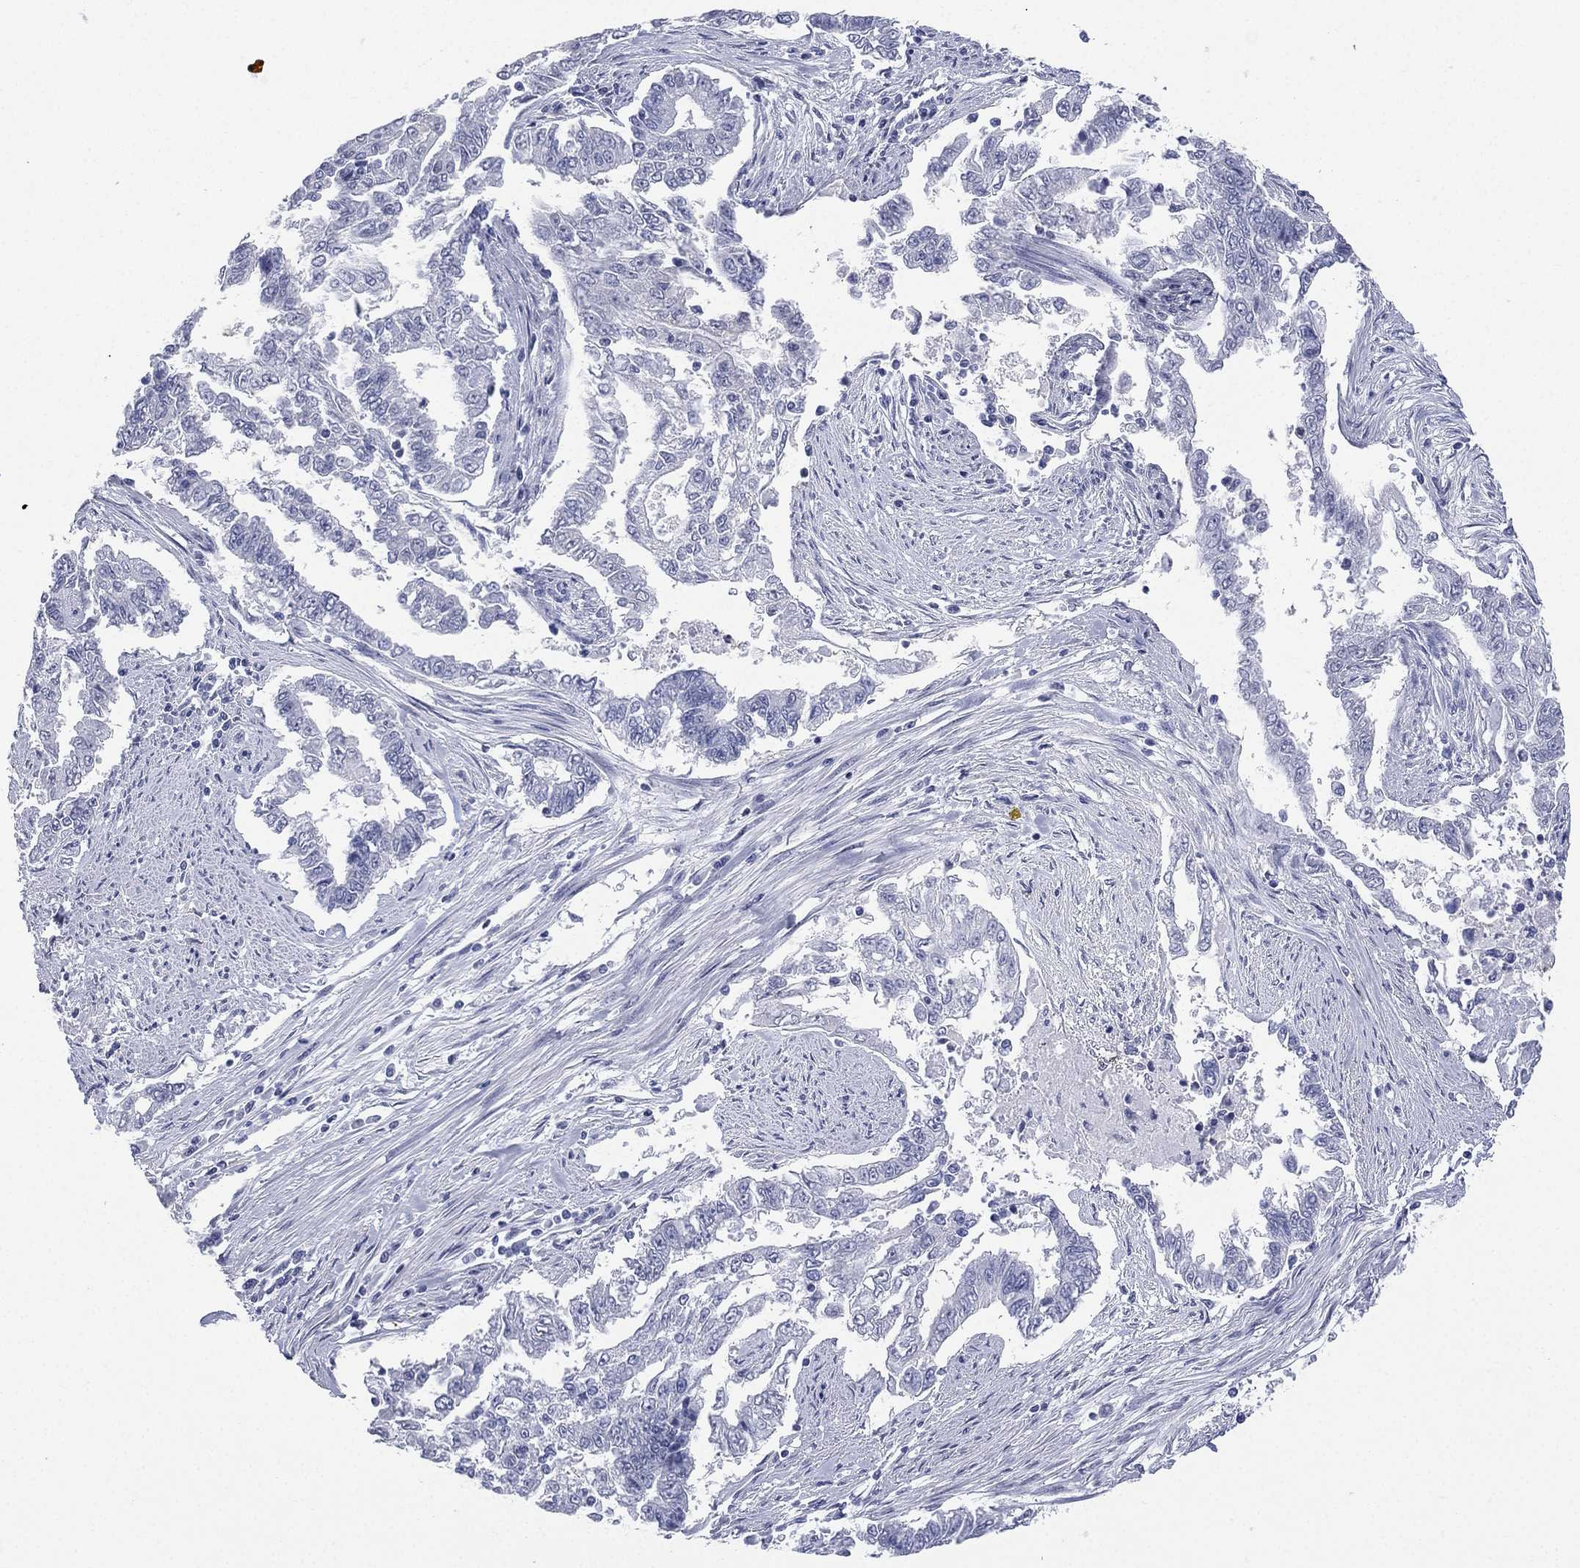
{"staining": {"intensity": "negative", "quantity": "none", "location": "none"}, "tissue": "endometrial cancer", "cell_type": "Tumor cells", "image_type": "cancer", "snomed": [{"axis": "morphology", "description": "Adenocarcinoma, NOS"}, {"axis": "topography", "description": "Uterus"}], "caption": "Immunohistochemistry of endometrial adenocarcinoma shows no staining in tumor cells.", "gene": "CD22", "patient": {"sex": "female", "age": 59}}